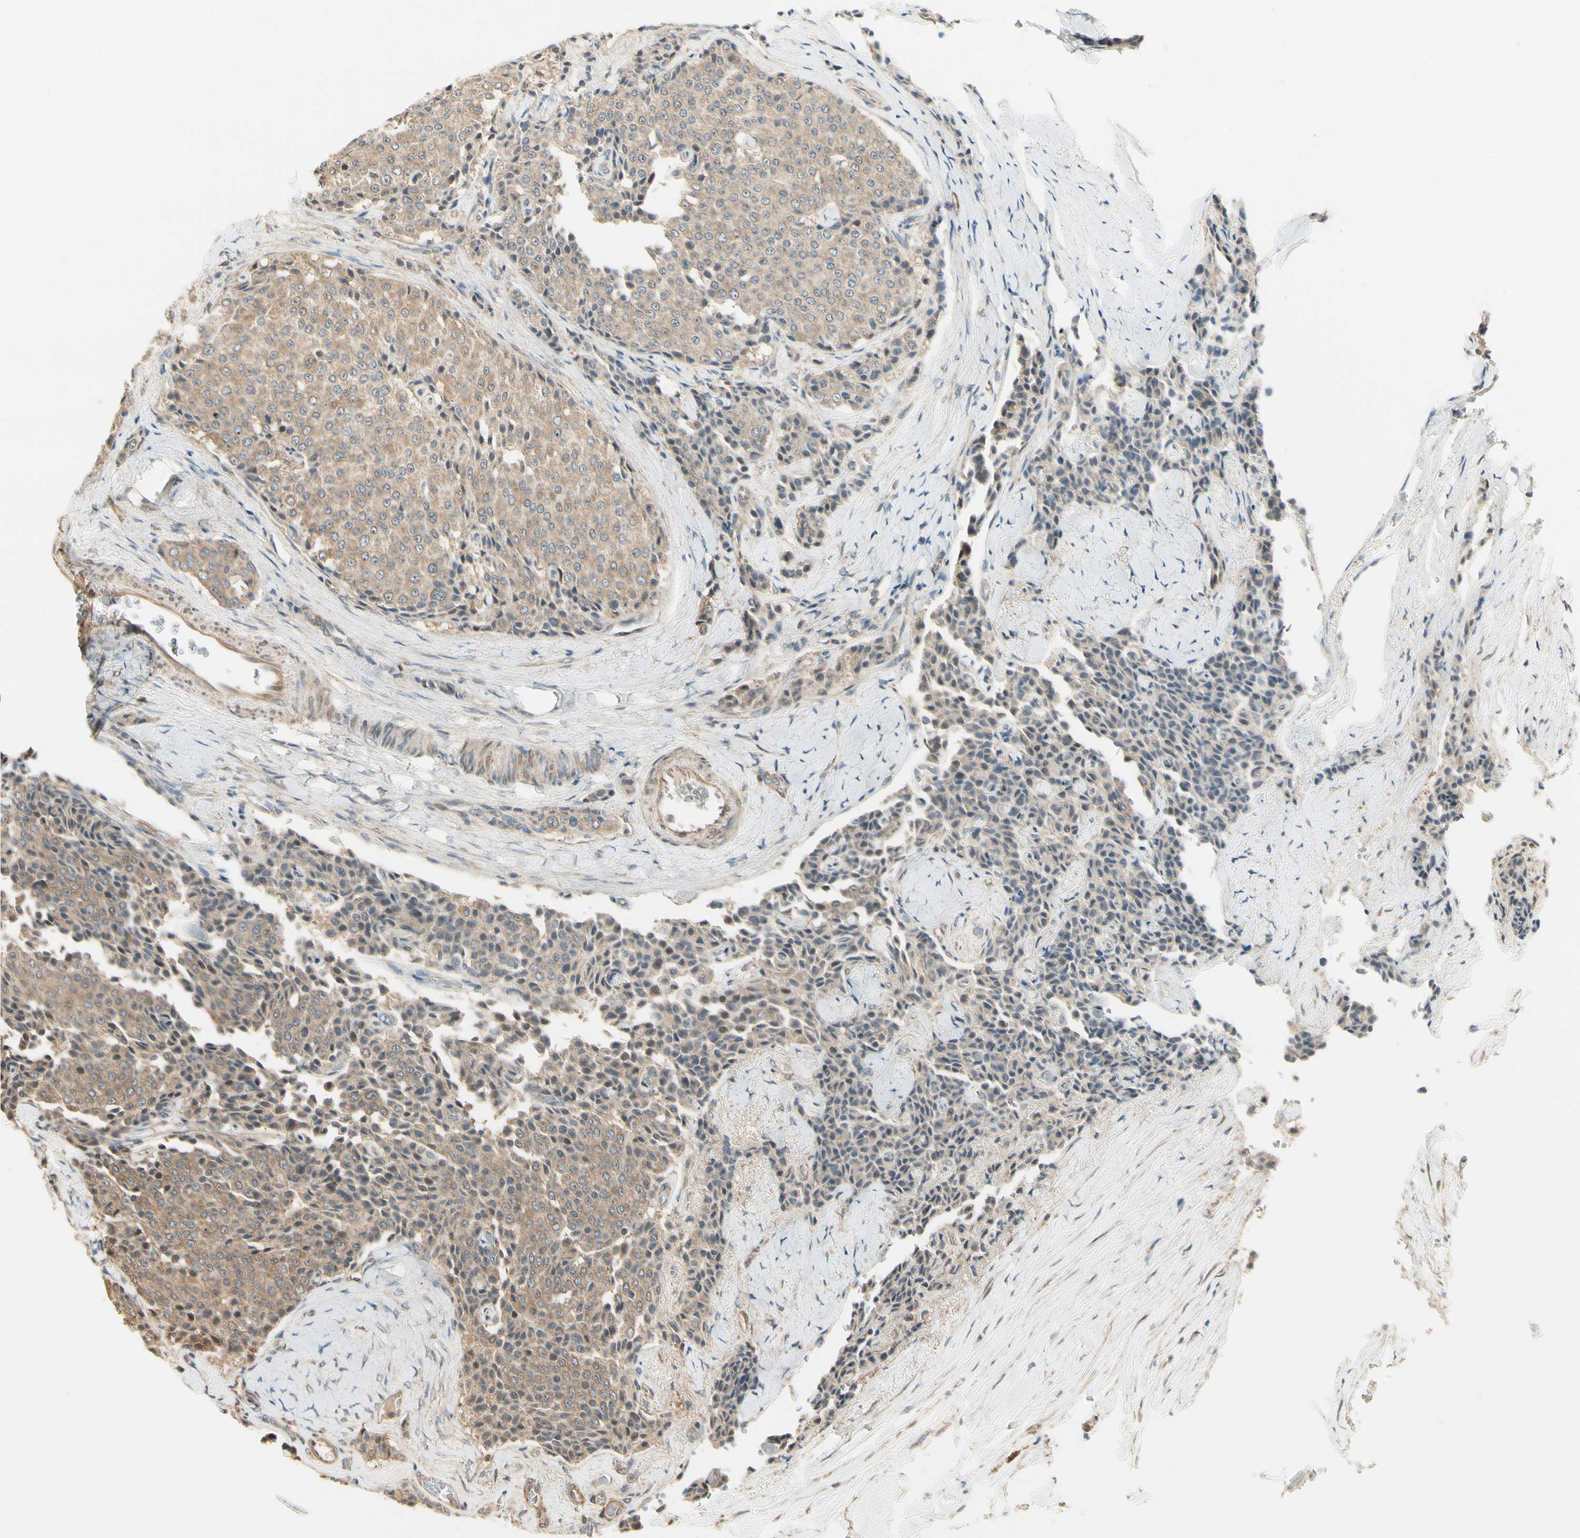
{"staining": {"intensity": "moderate", "quantity": ">75%", "location": "cytoplasmic/membranous"}, "tissue": "carcinoid", "cell_type": "Tumor cells", "image_type": "cancer", "snomed": [{"axis": "morphology", "description": "Carcinoid, malignant, NOS"}, {"axis": "topography", "description": "Colon"}], "caption": "IHC image of neoplastic tissue: carcinoid (malignant) stained using immunohistochemistry displays medium levels of moderate protein expression localized specifically in the cytoplasmic/membranous of tumor cells, appearing as a cytoplasmic/membranous brown color.", "gene": "IRAG1", "patient": {"sex": "female", "age": 61}}